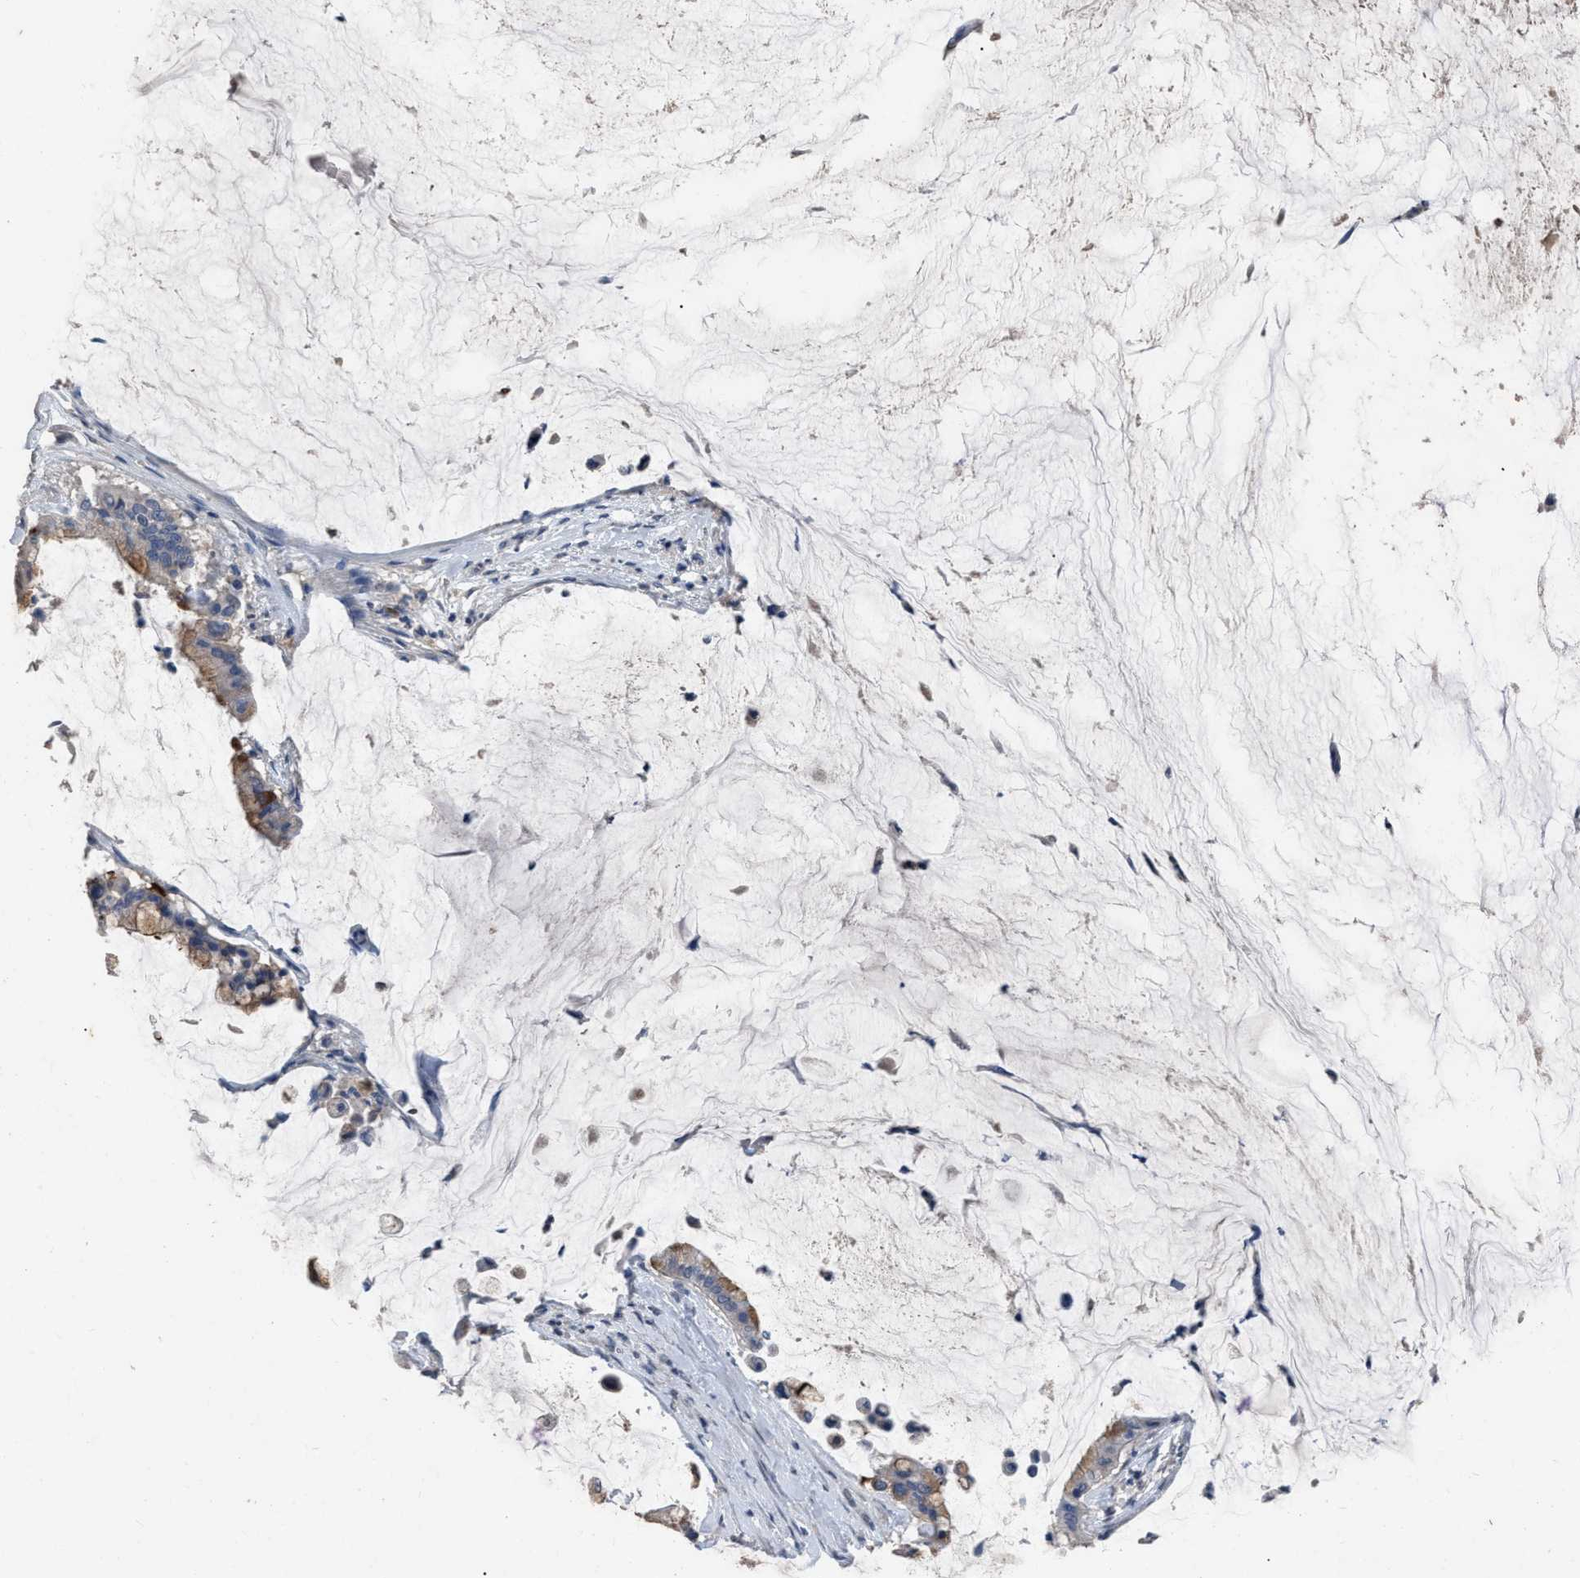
{"staining": {"intensity": "moderate", "quantity": ">75%", "location": "cytoplasmic/membranous"}, "tissue": "pancreatic cancer", "cell_type": "Tumor cells", "image_type": "cancer", "snomed": [{"axis": "morphology", "description": "Adenocarcinoma, NOS"}, {"axis": "topography", "description": "Pancreas"}], "caption": "Protein expression analysis of adenocarcinoma (pancreatic) demonstrates moderate cytoplasmic/membranous positivity in approximately >75% of tumor cells.", "gene": "HABP2", "patient": {"sex": "male", "age": 41}}